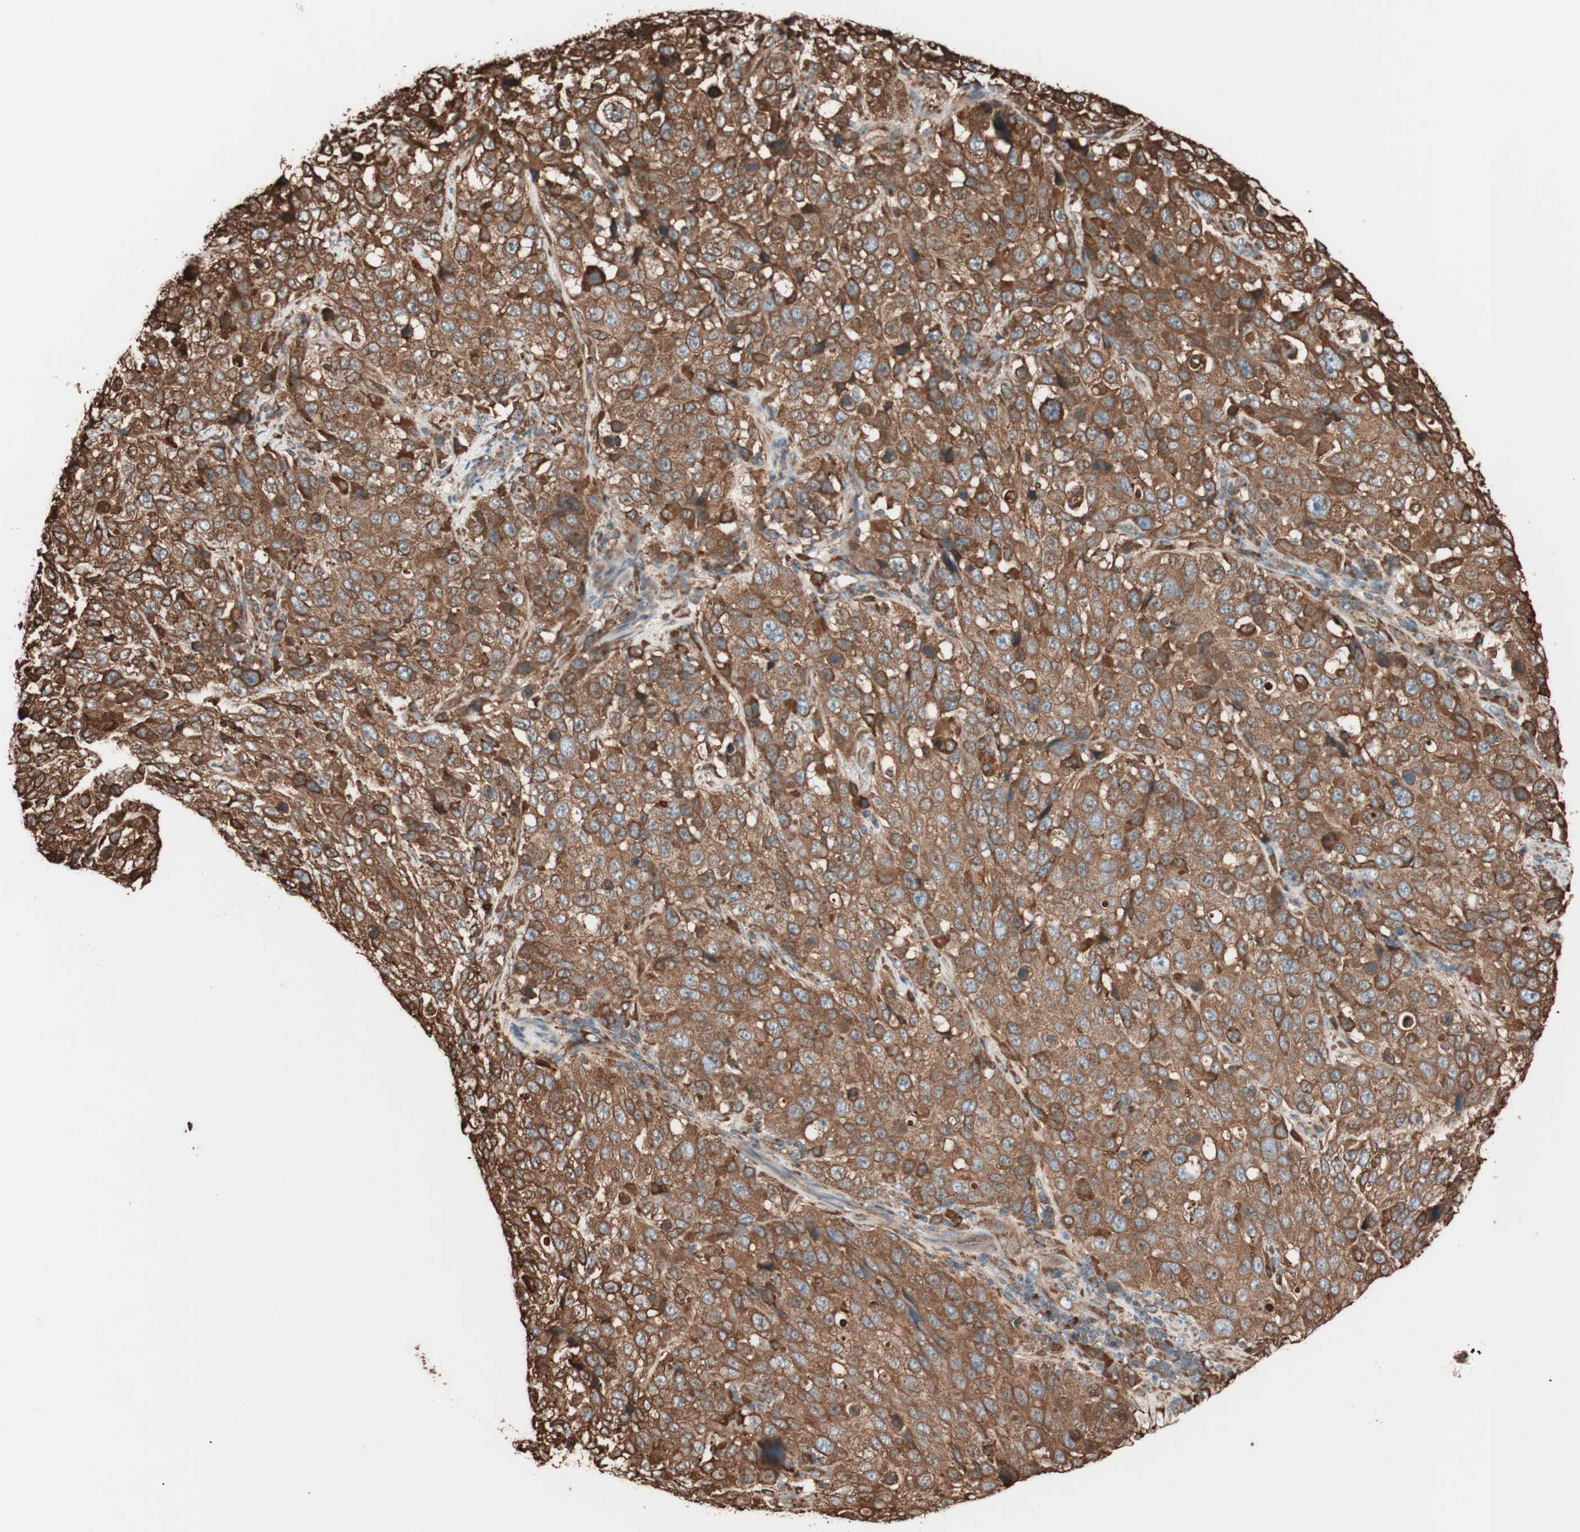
{"staining": {"intensity": "strong", "quantity": ">75%", "location": "cytoplasmic/membranous"}, "tissue": "stomach cancer", "cell_type": "Tumor cells", "image_type": "cancer", "snomed": [{"axis": "morphology", "description": "Normal tissue, NOS"}, {"axis": "morphology", "description": "Adenocarcinoma, NOS"}, {"axis": "topography", "description": "Stomach"}], "caption": "Protein staining of stomach cancer (adenocarcinoma) tissue demonstrates strong cytoplasmic/membranous expression in approximately >75% of tumor cells.", "gene": "VEGFA", "patient": {"sex": "male", "age": 48}}